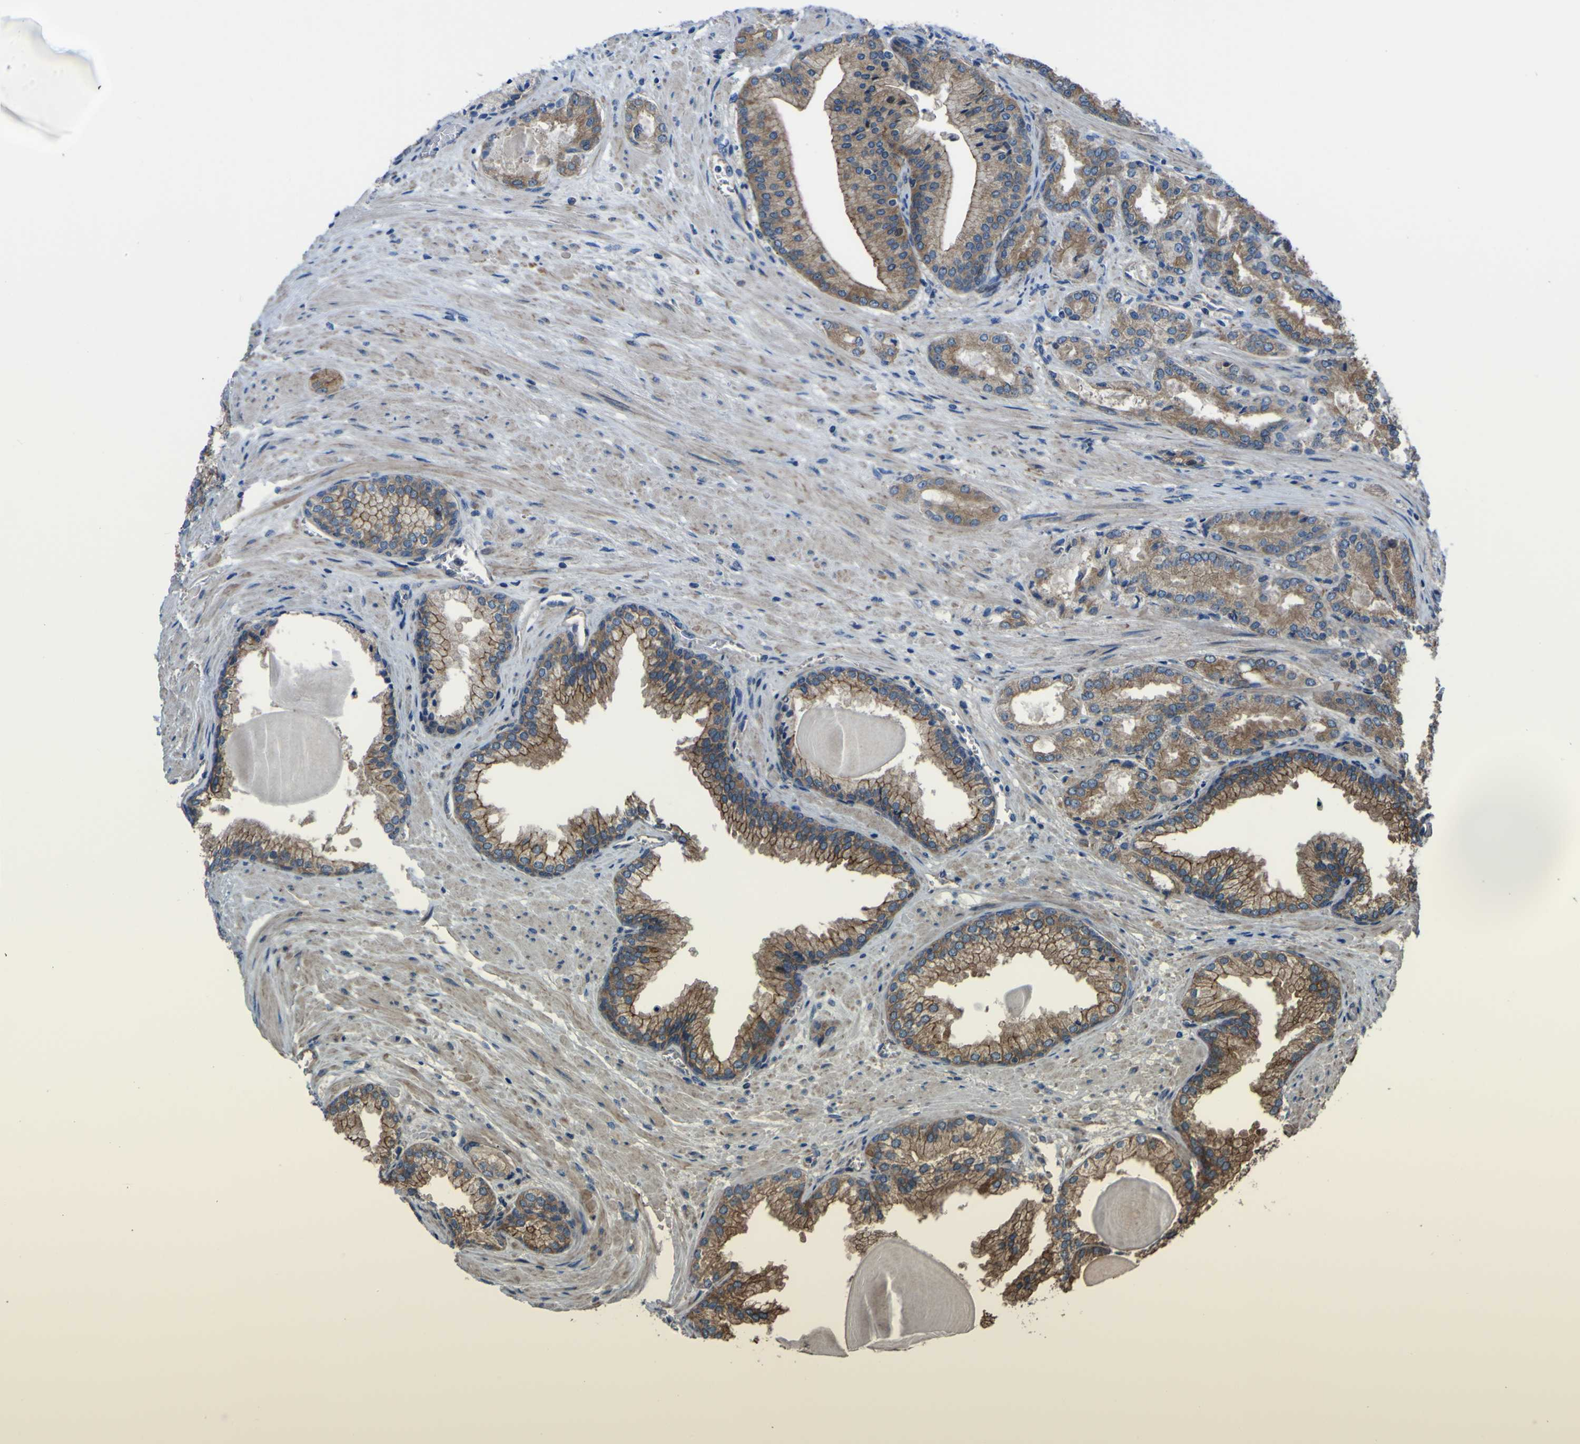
{"staining": {"intensity": "moderate", "quantity": ">75%", "location": "cytoplasmic/membranous"}, "tissue": "prostate cancer", "cell_type": "Tumor cells", "image_type": "cancer", "snomed": [{"axis": "morphology", "description": "Adenocarcinoma, Low grade"}, {"axis": "topography", "description": "Prostate"}], "caption": "The photomicrograph reveals immunohistochemical staining of prostate cancer. There is moderate cytoplasmic/membranous positivity is seen in about >75% of tumor cells. Immunohistochemistry stains the protein of interest in brown and the nuclei are stained blue.", "gene": "FBXO30", "patient": {"sex": "male", "age": 59}}